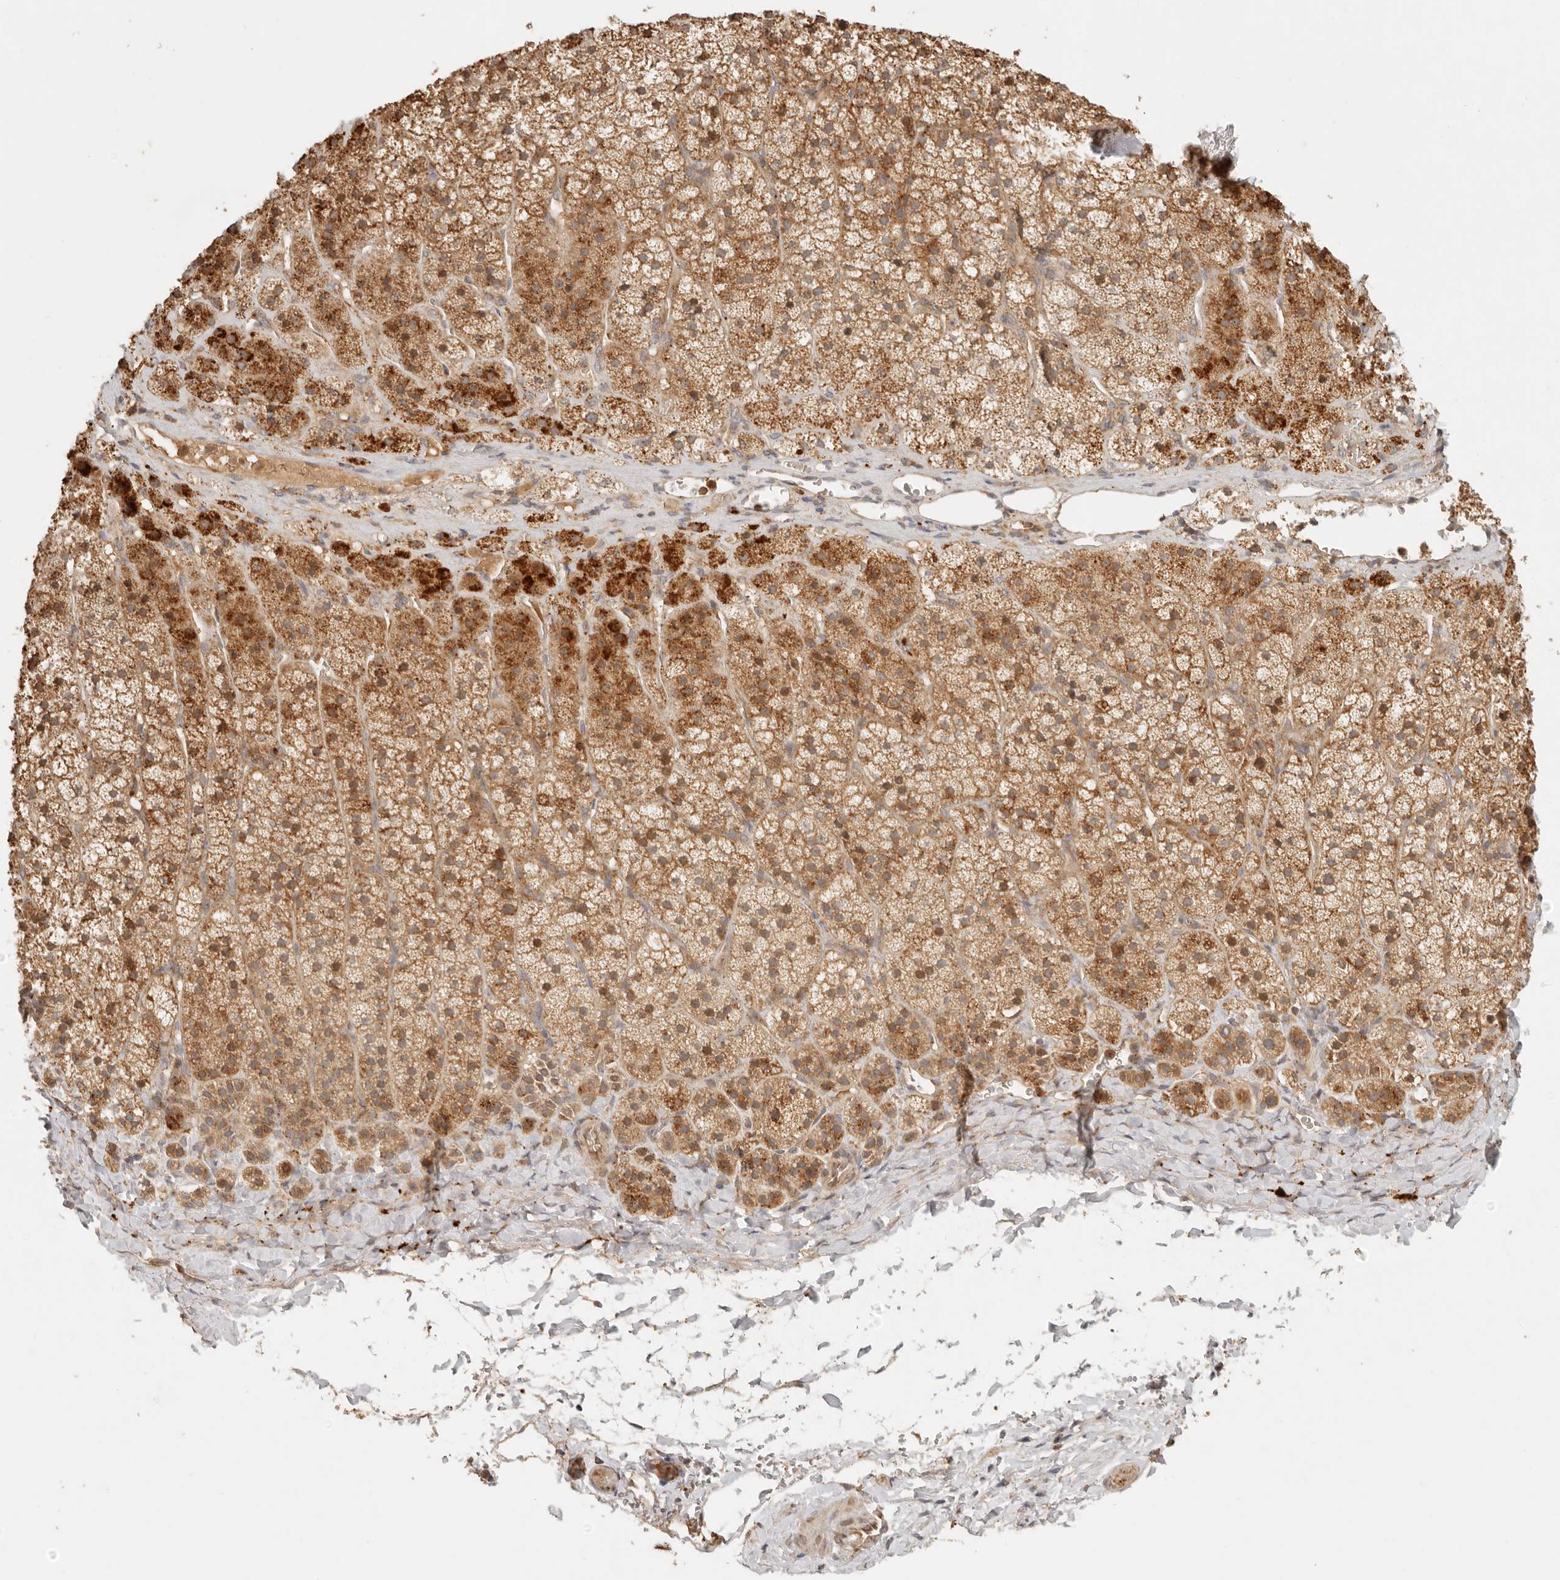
{"staining": {"intensity": "moderate", "quantity": ">75%", "location": "cytoplasmic/membranous"}, "tissue": "adrenal gland", "cell_type": "Glandular cells", "image_type": "normal", "snomed": [{"axis": "morphology", "description": "Normal tissue, NOS"}, {"axis": "topography", "description": "Adrenal gland"}], "caption": "Approximately >75% of glandular cells in benign human adrenal gland reveal moderate cytoplasmic/membranous protein expression as visualized by brown immunohistochemical staining.", "gene": "ANKRD61", "patient": {"sex": "female", "age": 44}}